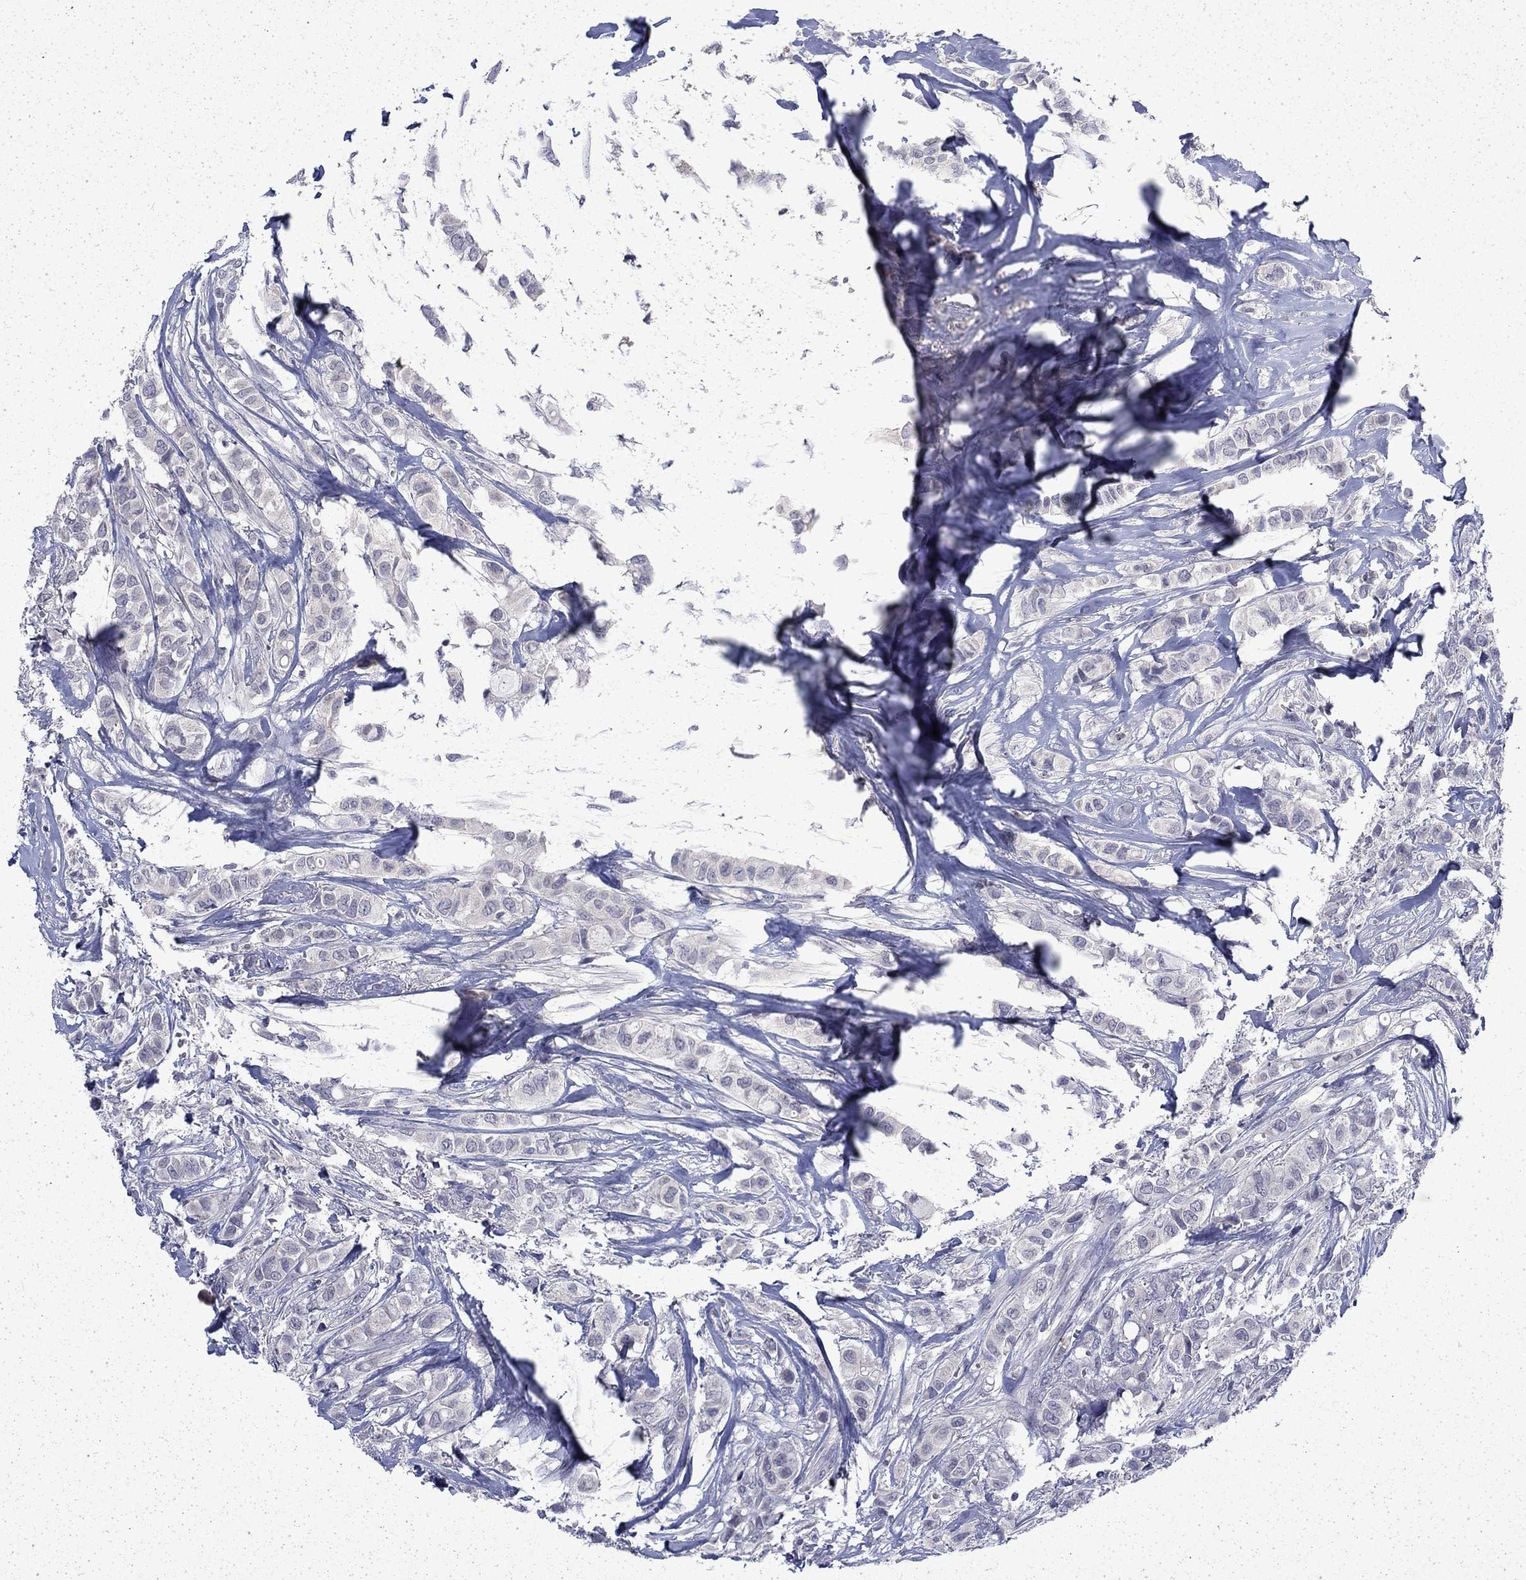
{"staining": {"intensity": "negative", "quantity": "none", "location": "none"}, "tissue": "breast cancer", "cell_type": "Tumor cells", "image_type": "cancer", "snomed": [{"axis": "morphology", "description": "Duct carcinoma"}, {"axis": "topography", "description": "Breast"}], "caption": "Immunohistochemistry photomicrograph of human breast intraductal carcinoma stained for a protein (brown), which shows no positivity in tumor cells. The staining is performed using DAB (3,3'-diaminobenzidine) brown chromogen with nuclei counter-stained in using hematoxylin.", "gene": "CHAT", "patient": {"sex": "female", "age": 85}}